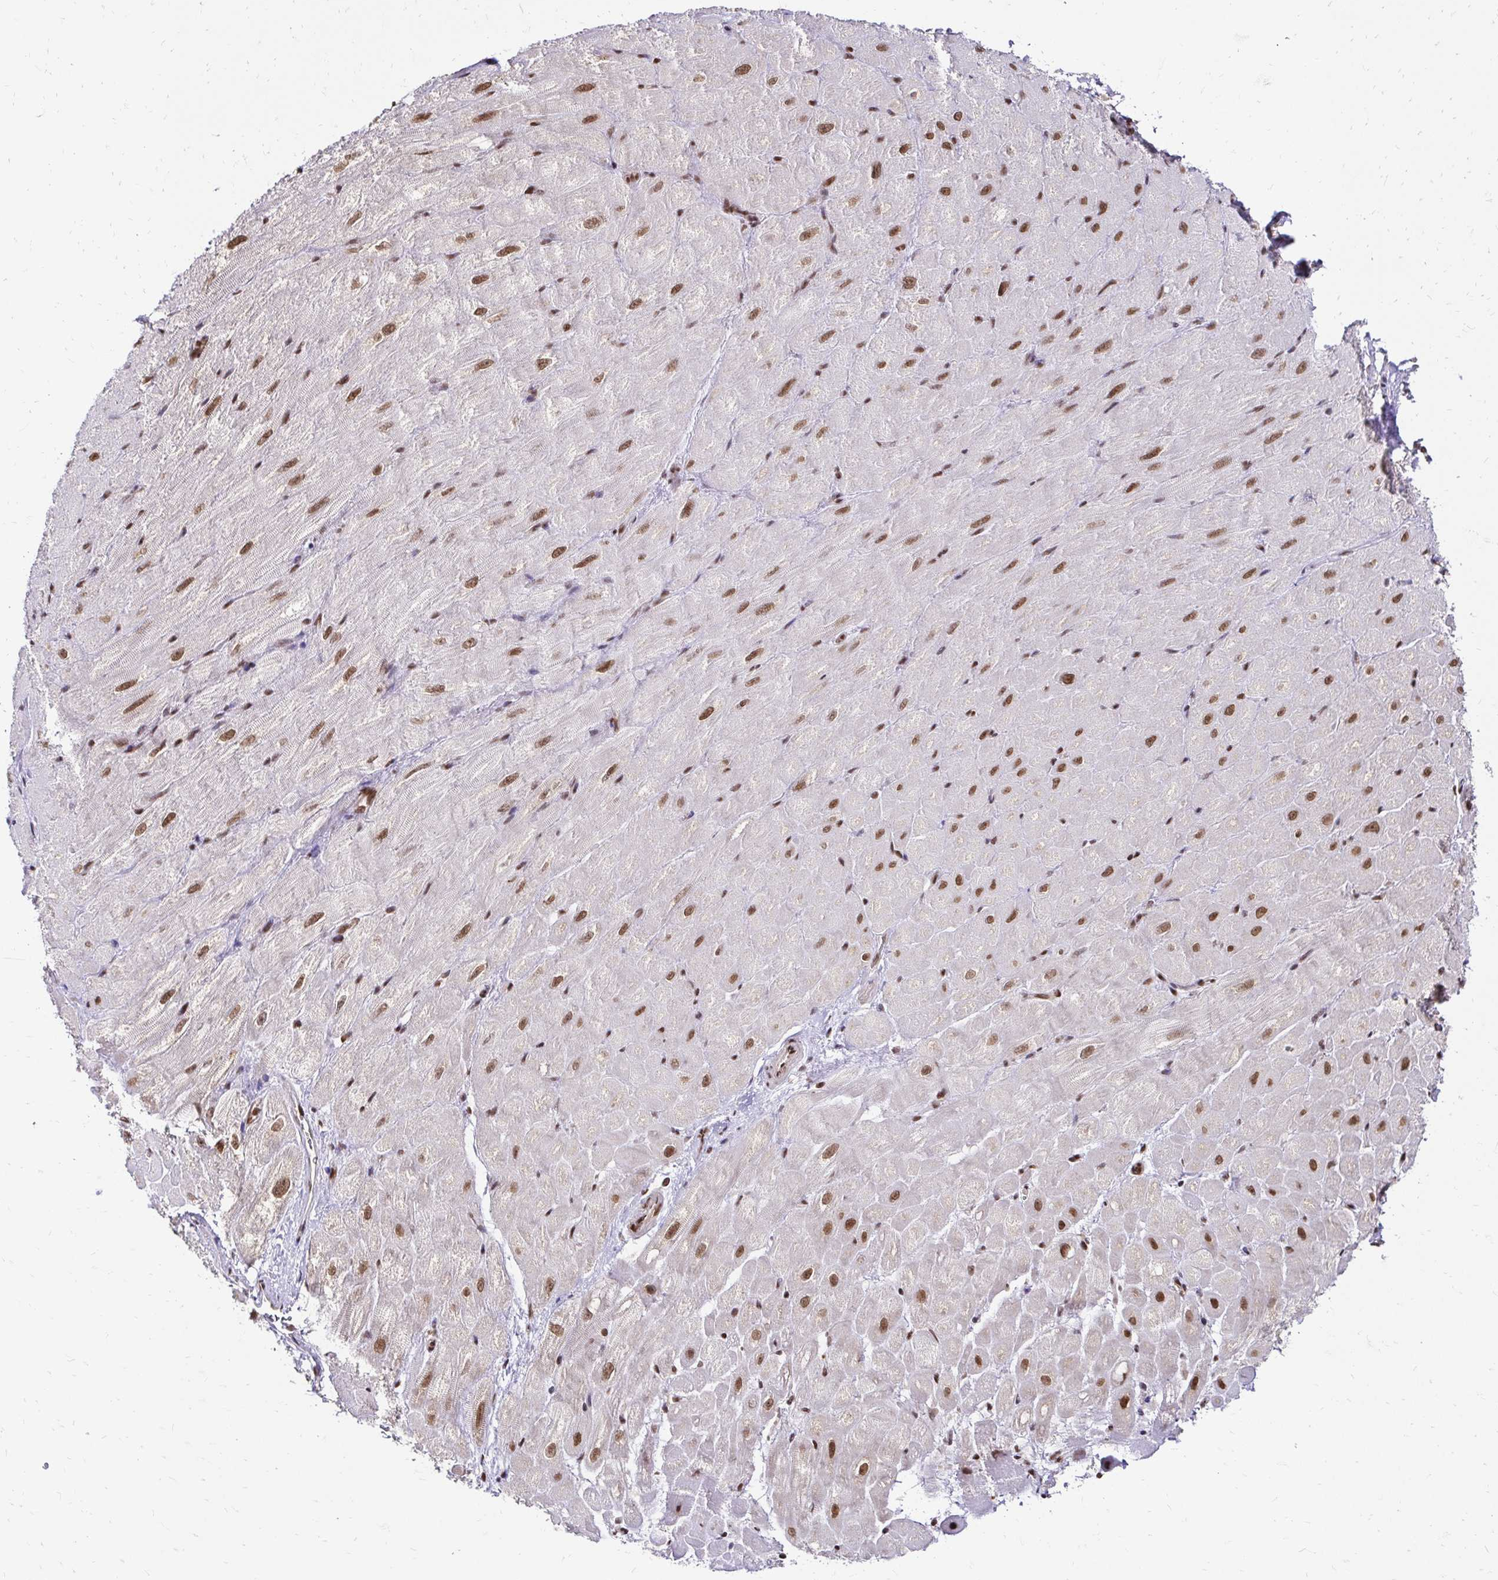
{"staining": {"intensity": "moderate", "quantity": ">75%", "location": "nuclear"}, "tissue": "heart muscle", "cell_type": "Cardiomyocytes", "image_type": "normal", "snomed": [{"axis": "morphology", "description": "Normal tissue, NOS"}, {"axis": "topography", "description": "Heart"}], "caption": "The immunohistochemical stain shows moderate nuclear expression in cardiomyocytes of unremarkable heart muscle.", "gene": "GLYR1", "patient": {"sex": "male", "age": 62}}